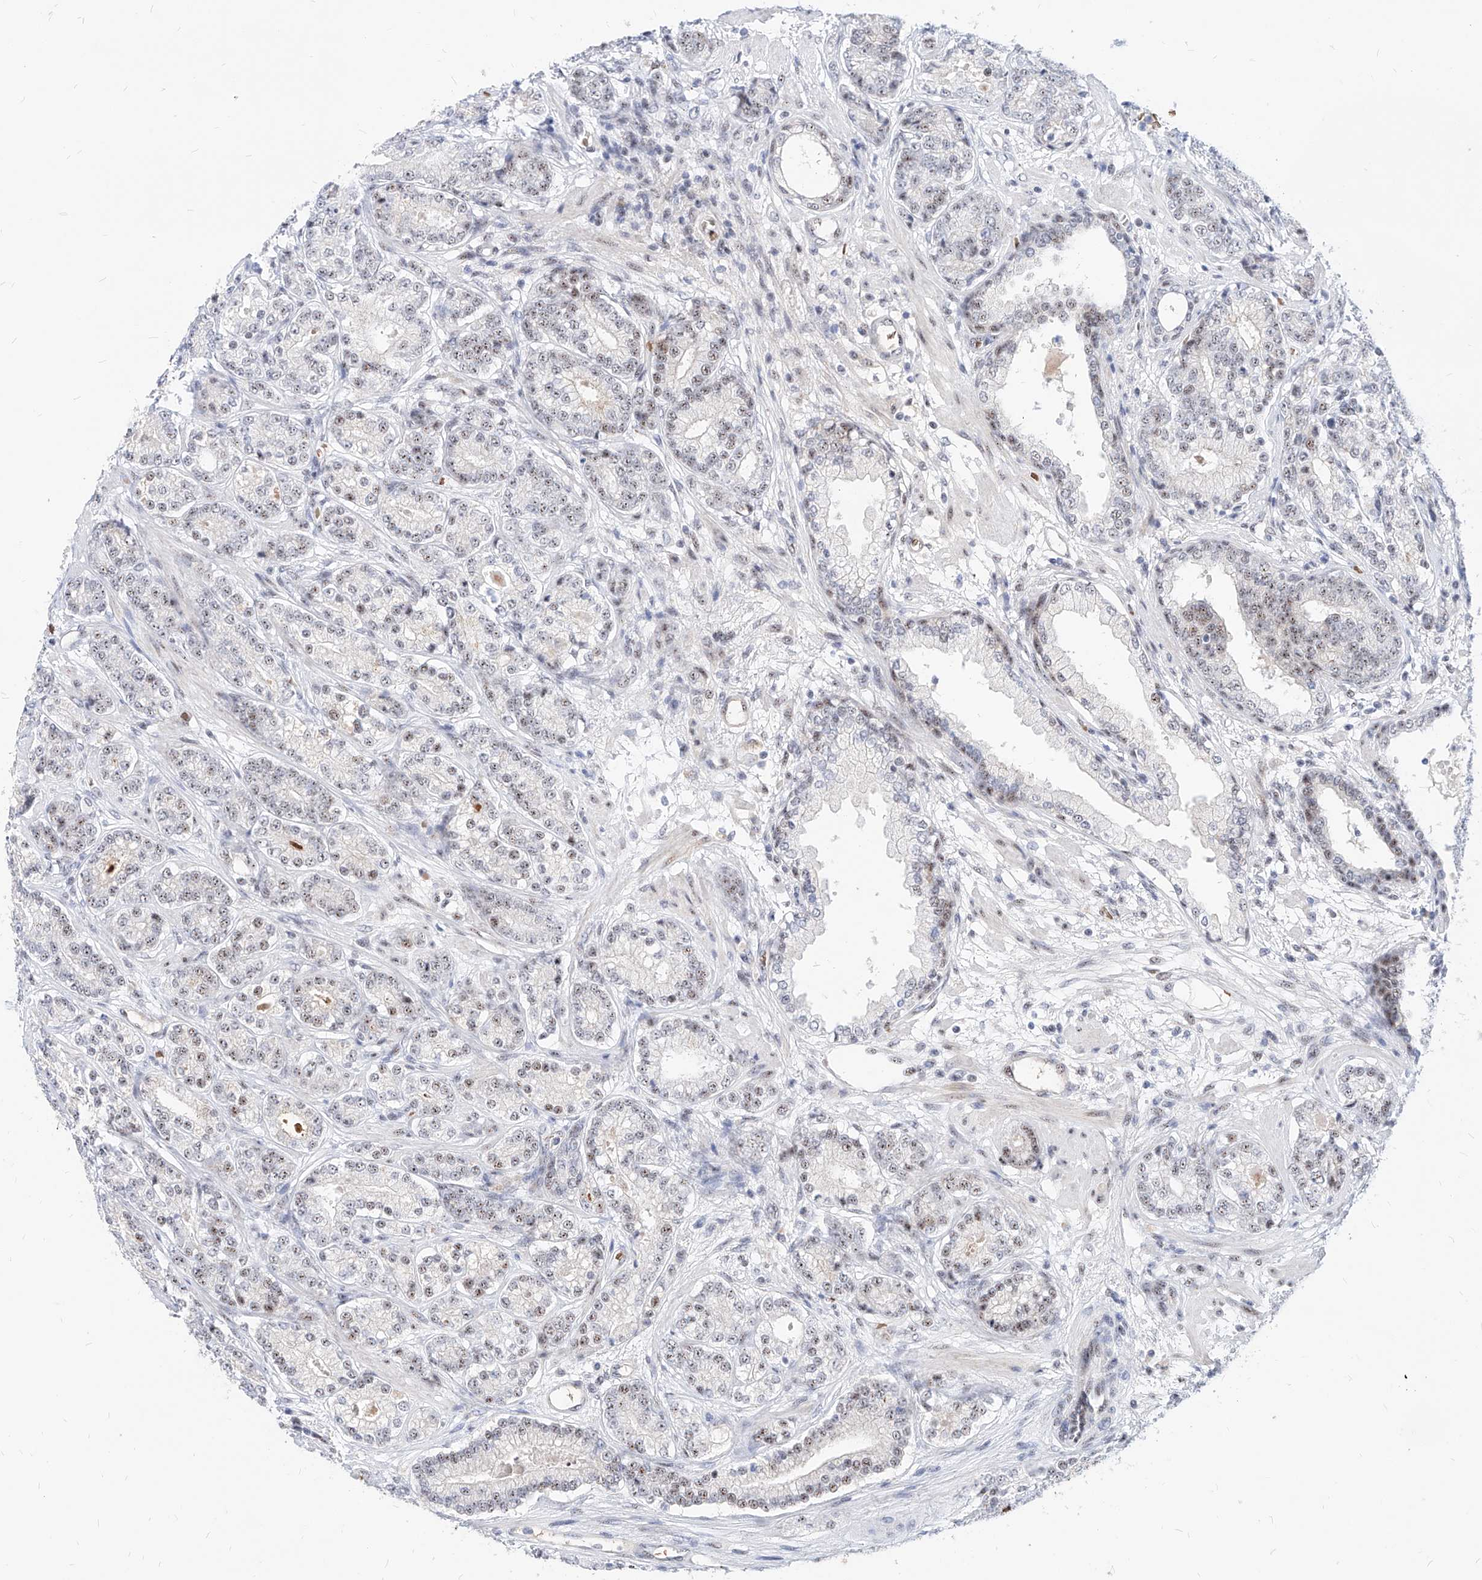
{"staining": {"intensity": "moderate", "quantity": ">75%", "location": "nuclear"}, "tissue": "prostate cancer", "cell_type": "Tumor cells", "image_type": "cancer", "snomed": [{"axis": "morphology", "description": "Adenocarcinoma, High grade"}, {"axis": "topography", "description": "Prostate"}], "caption": "DAB immunohistochemical staining of prostate high-grade adenocarcinoma exhibits moderate nuclear protein positivity in about >75% of tumor cells. The staining was performed using DAB, with brown indicating positive protein expression. Nuclei are stained blue with hematoxylin.", "gene": "ZFP42", "patient": {"sex": "male", "age": 61}}